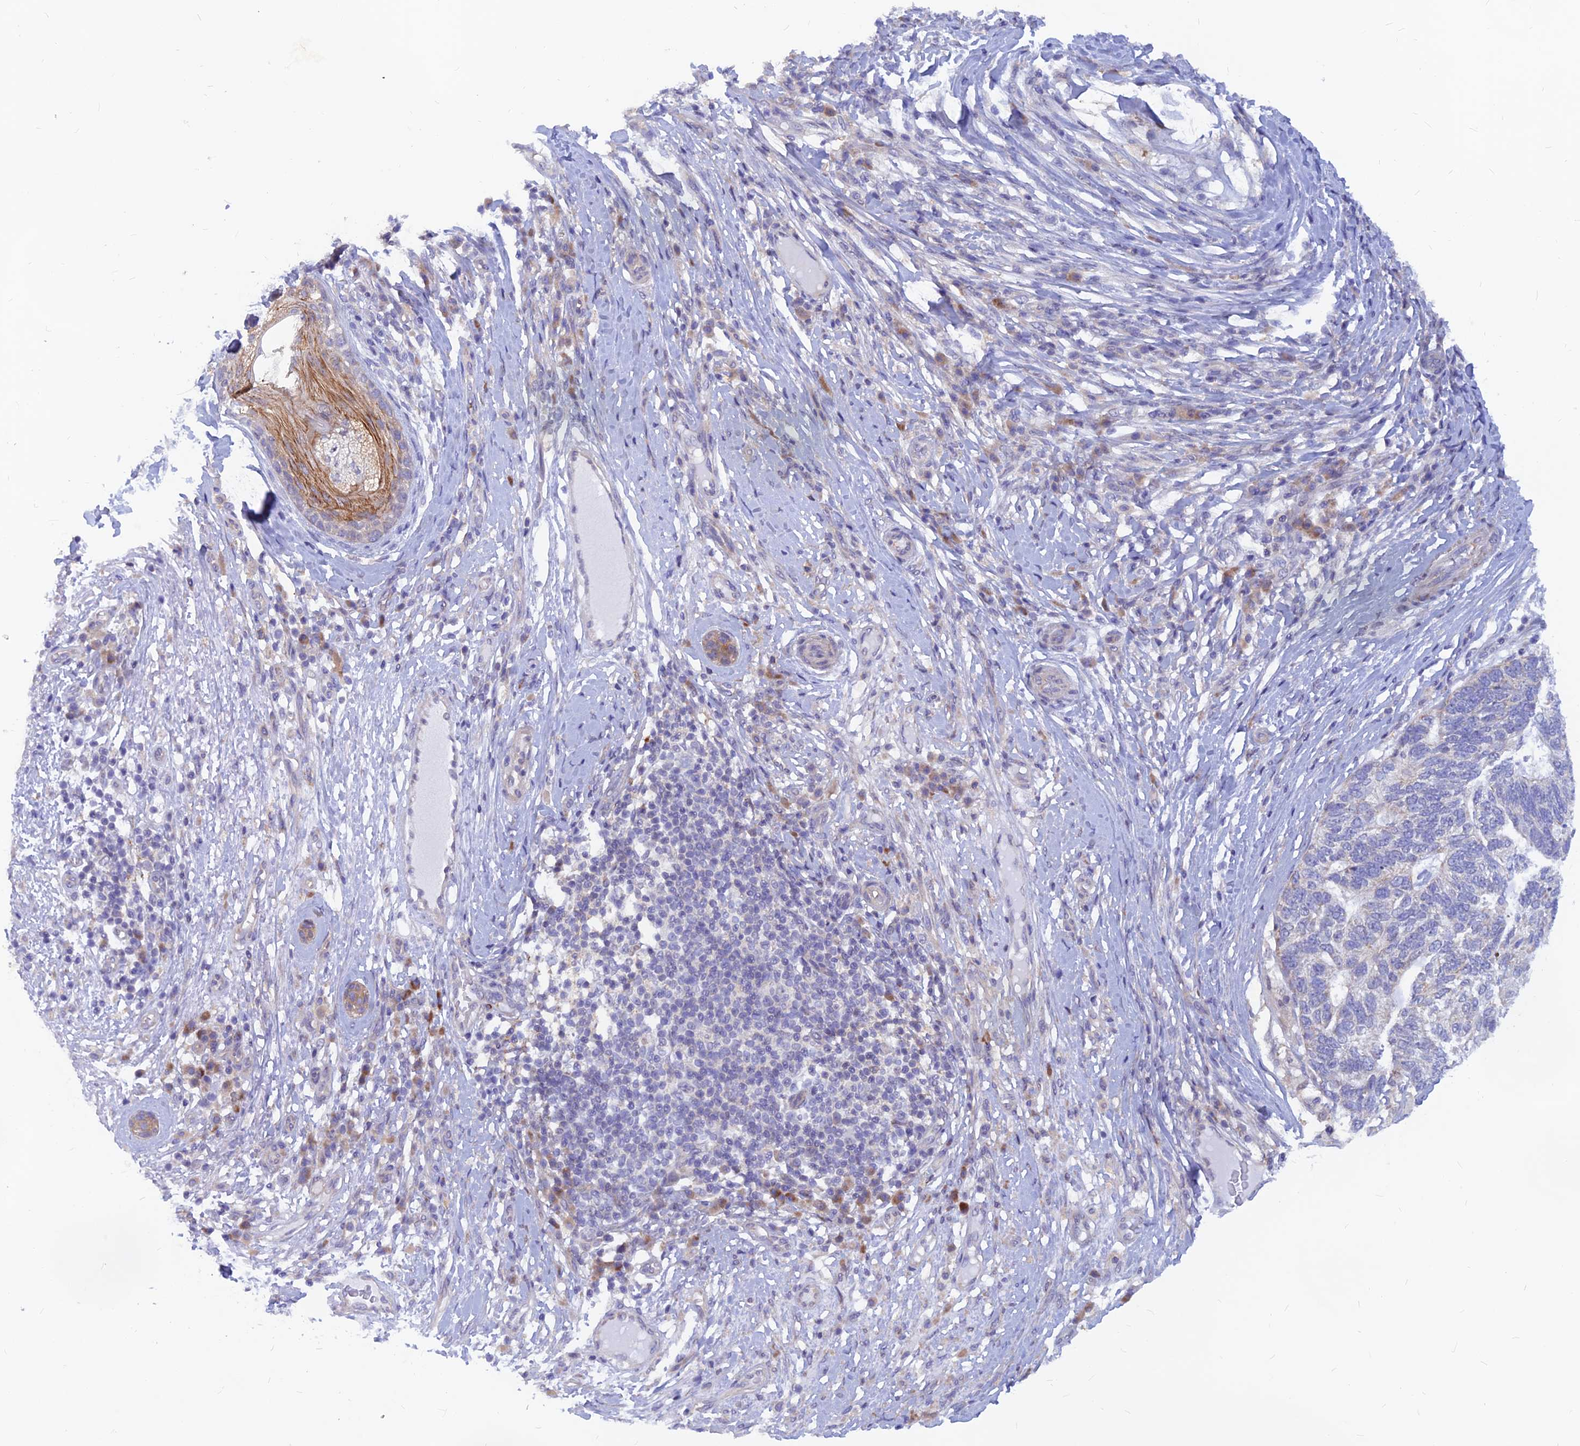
{"staining": {"intensity": "negative", "quantity": "none", "location": "none"}, "tissue": "skin cancer", "cell_type": "Tumor cells", "image_type": "cancer", "snomed": [{"axis": "morphology", "description": "Basal cell carcinoma"}, {"axis": "topography", "description": "Skin"}], "caption": "Tumor cells are negative for protein expression in human skin cancer (basal cell carcinoma). (DAB (3,3'-diaminobenzidine) immunohistochemistry with hematoxylin counter stain).", "gene": "DNAJC16", "patient": {"sex": "female", "age": 65}}